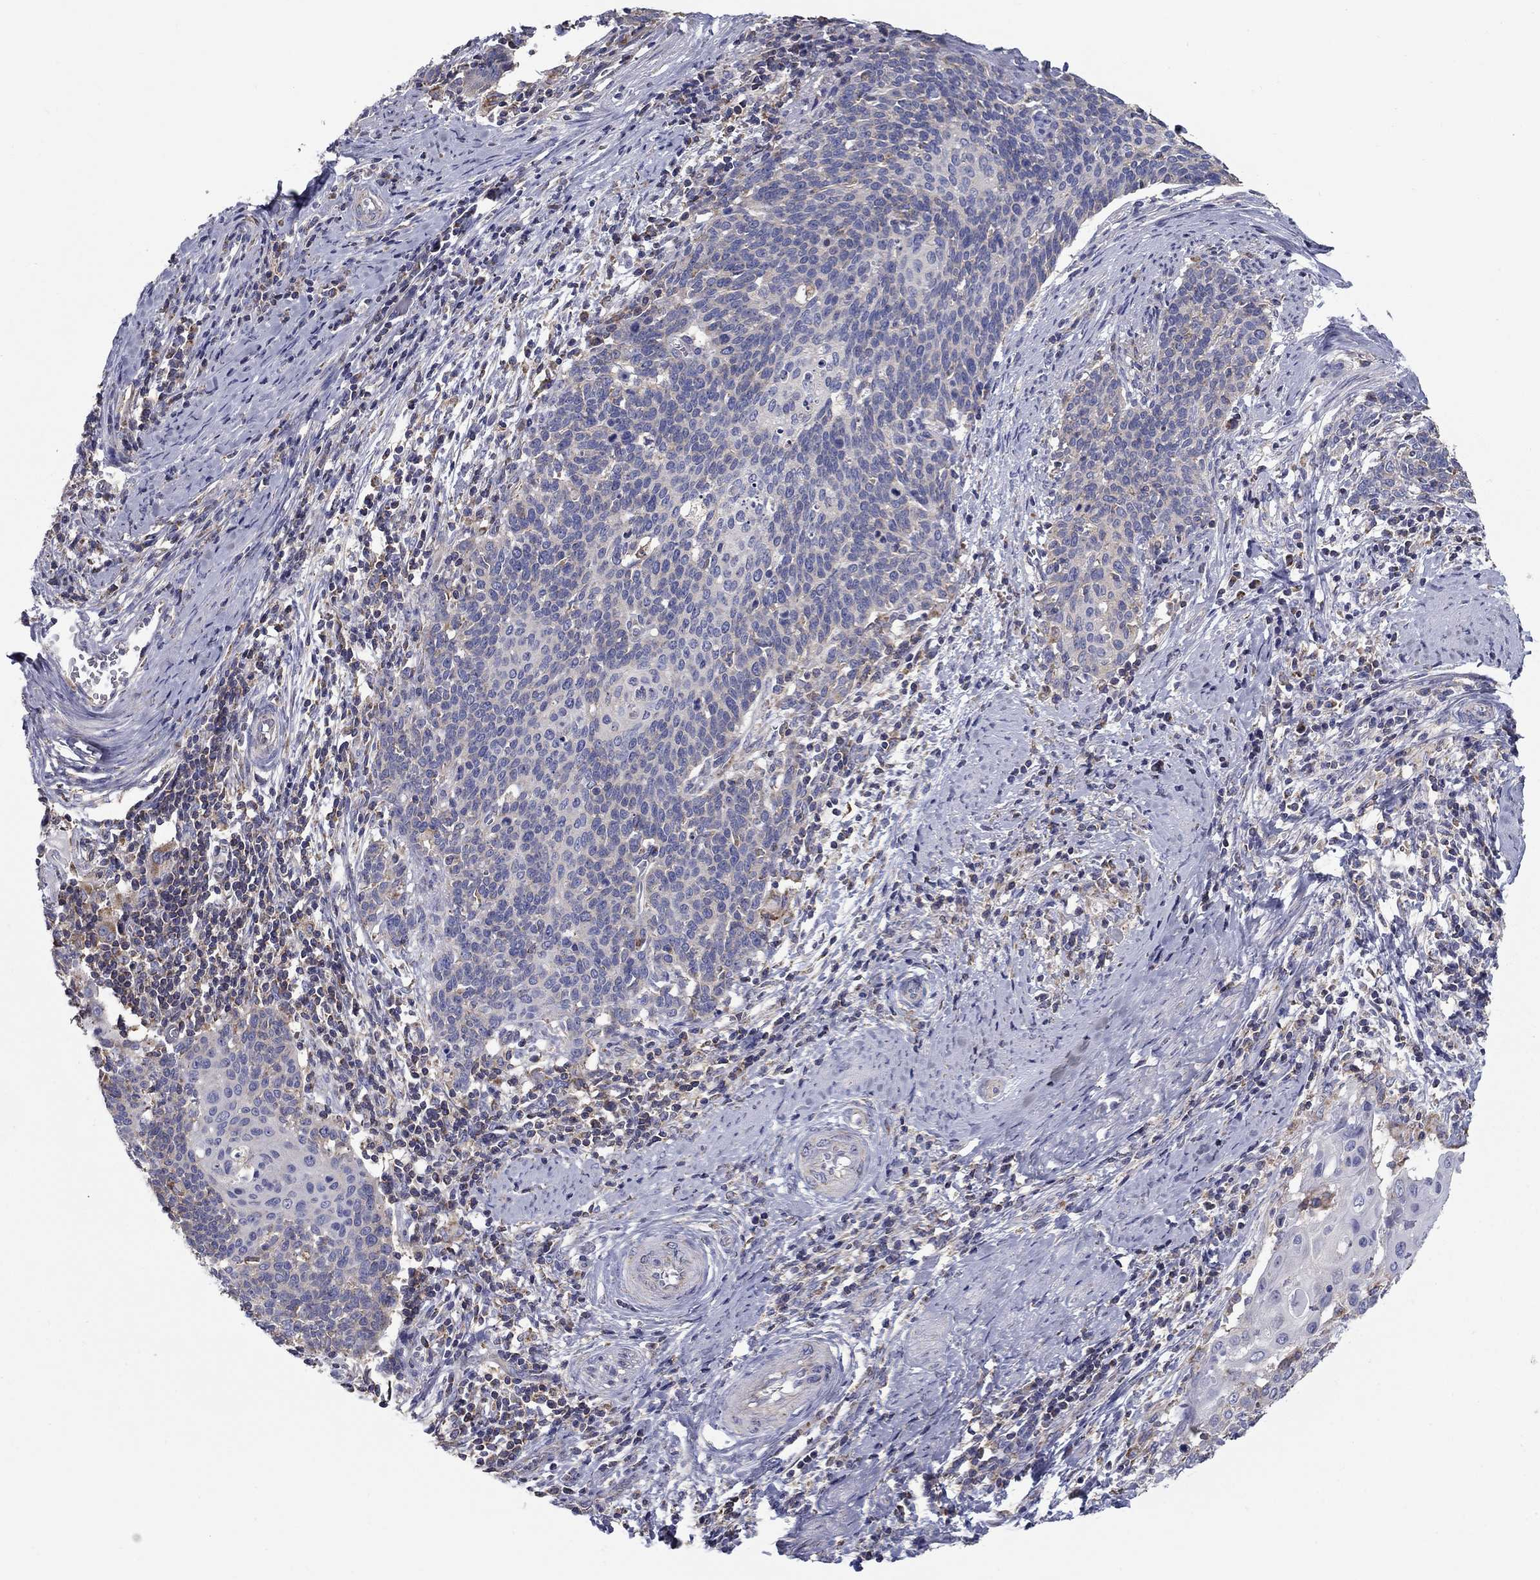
{"staining": {"intensity": "weak", "quantity": "<25%", "location": "cytoplasmic/membranous"}, "tissue": "cervical cancer", "cell_type": "Tumor cells", "image_type": "cancer", "snomed": [{"axis": "morphology", "description": "Squamous cell carcinoma, NOS"}, {"axis": "topography", "description": "Cervix"}], "caption": "Tumor cells show no significant staining in cervical cancer (squamous cell carcinoma). The staining is performed using DAB brown chromogen with nuclei counter-stained in using hematoxylin.", "gene": "NME5", "patient": {"sex": "female", "age": 39}}